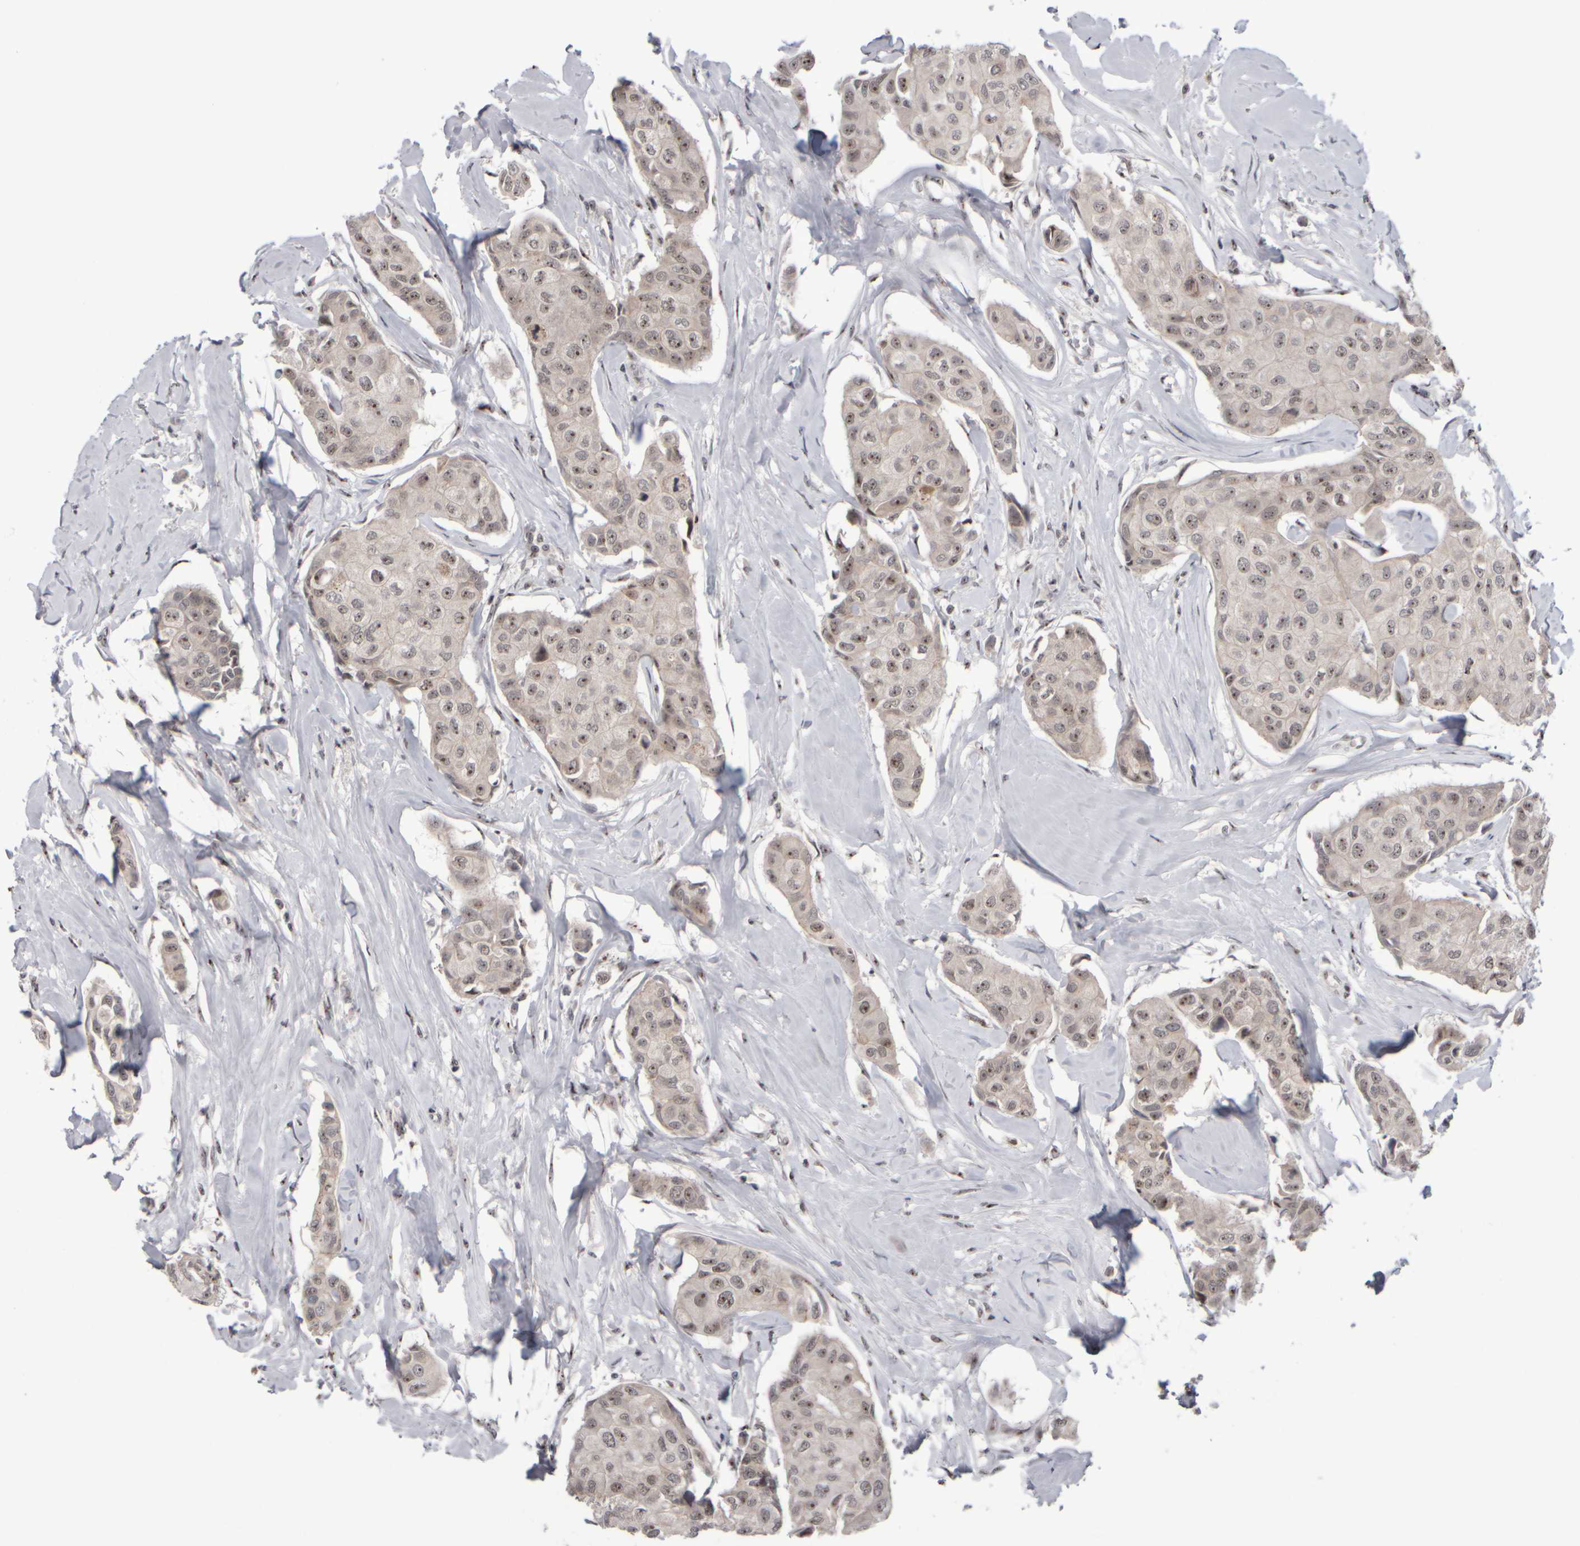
{"staining": {"intensity": "weak", "quantity": ">75%", "location": "nuclear"}, "tissue": "breast cancer", "cell_type": "Tumor cells", "image_type": "cancer", "snomed": [{"axis": "morphology", "description": "Duct carcinoma"}, {"axis": "topography", "description": "Breast"}], "caption": "Immunohistochemistry (DAB (3,3'-diaminobenzidine)) staining of human breast invasive ductal carcinoma displays weak nuclear protein expression in about >75% of tumor cells.", "gene": "SURF6", "patient": {"sex": "female", "age": 80}}